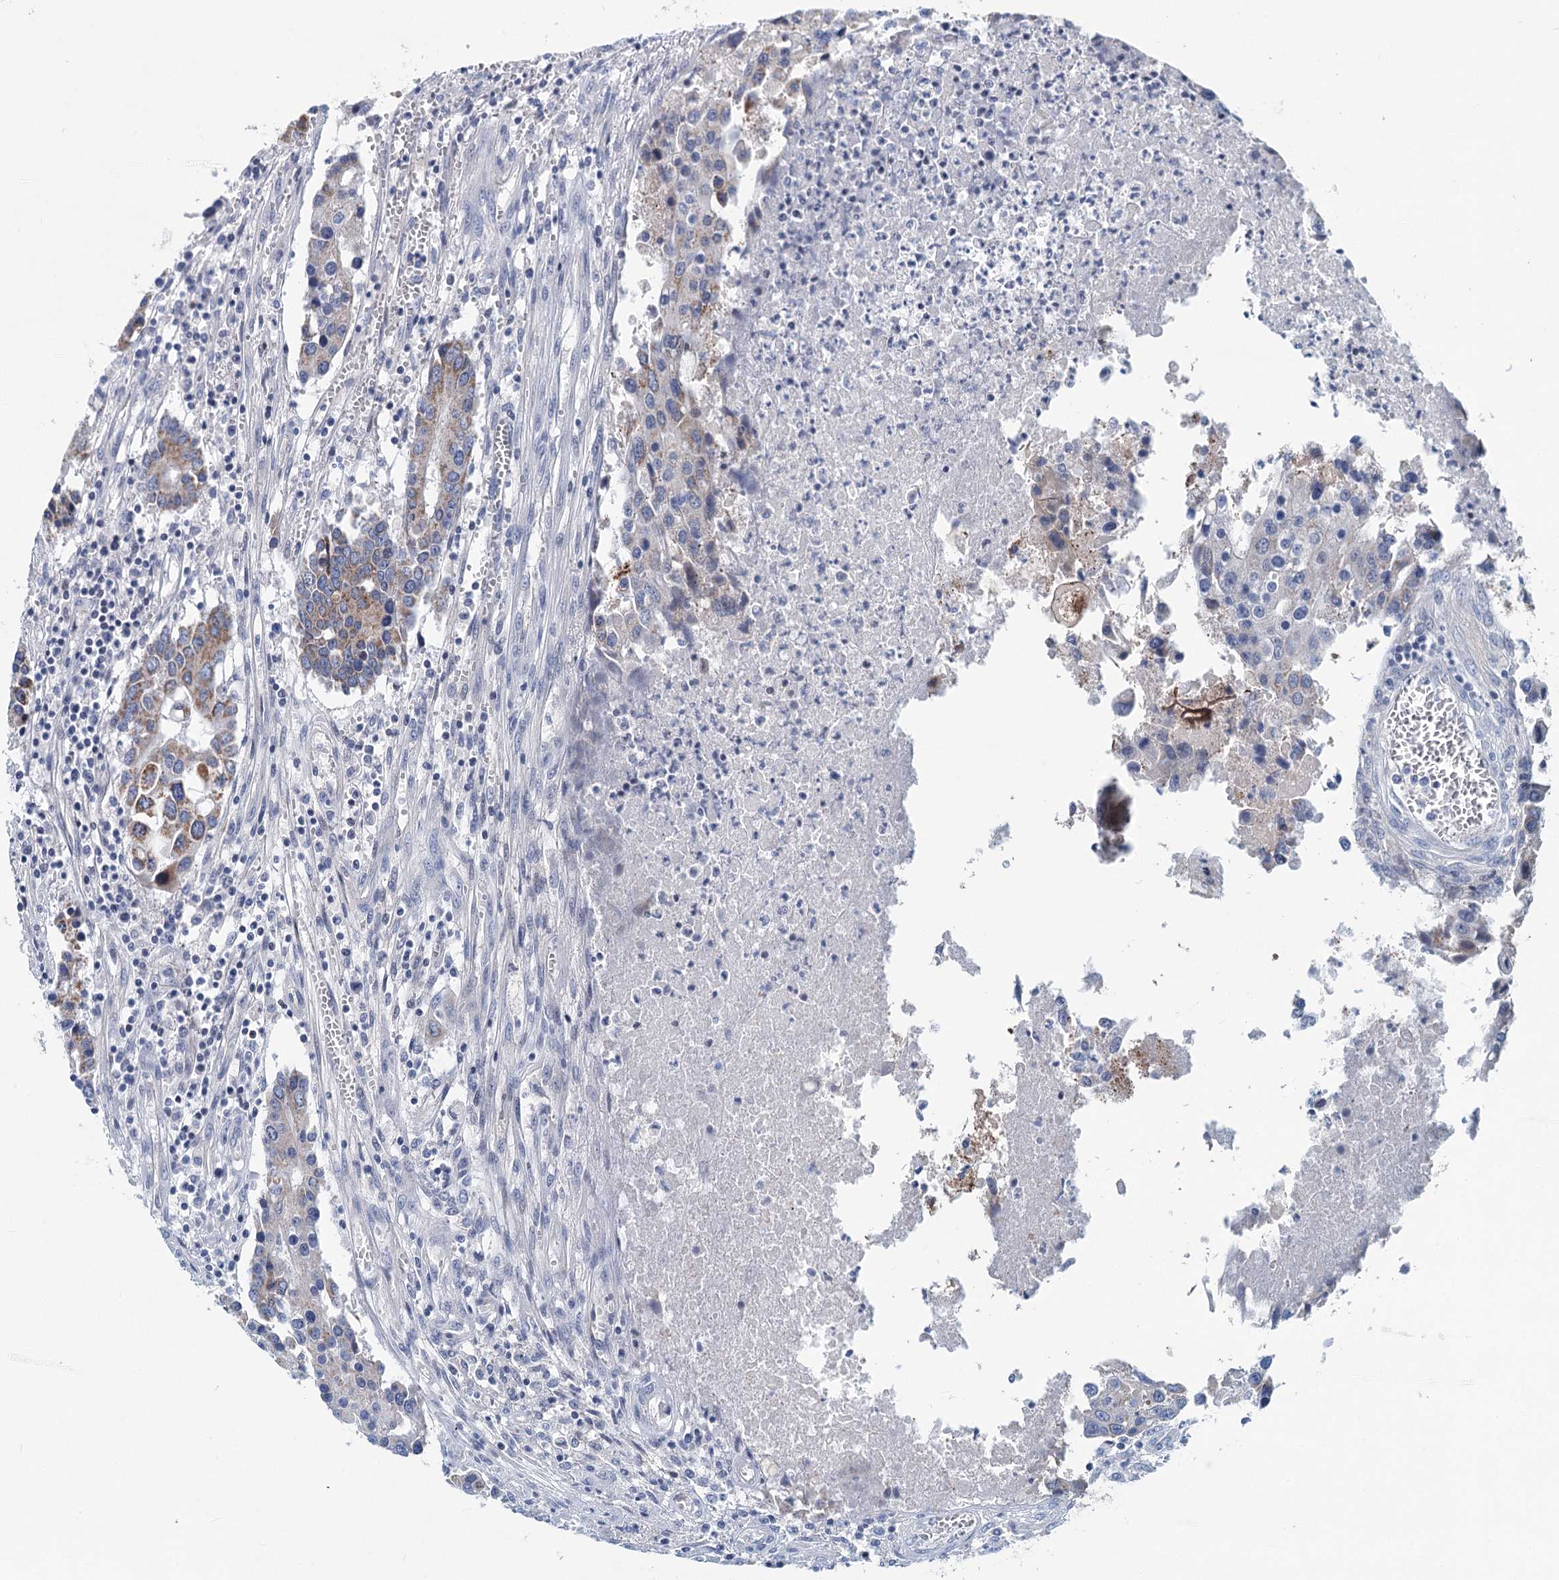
{"staining": {"intensity": "moderate", "quantity": "<25%", "location": "cytoplasmic/membranous"}, "tissue": "colorectal cancer", "cell_type": "Tumor cells", "image_type": "cancer", "snomed": [{"axis": "morphology", "description": "Adenocarcinoma, NOS"}, {"axis": "topography", "description": "Colon"}], "caption": "Immunohistochemical staining of colorectal adenocarcinoma reveals low levels of moderate cytoplasmic/membranous protein positivity in approximately <25% of tumor cells. (DAB IHC, brown staining for protein, blue staining for nuclei).", "gene": "CHDH", "patient": {"sex": "male", "age": 77}}